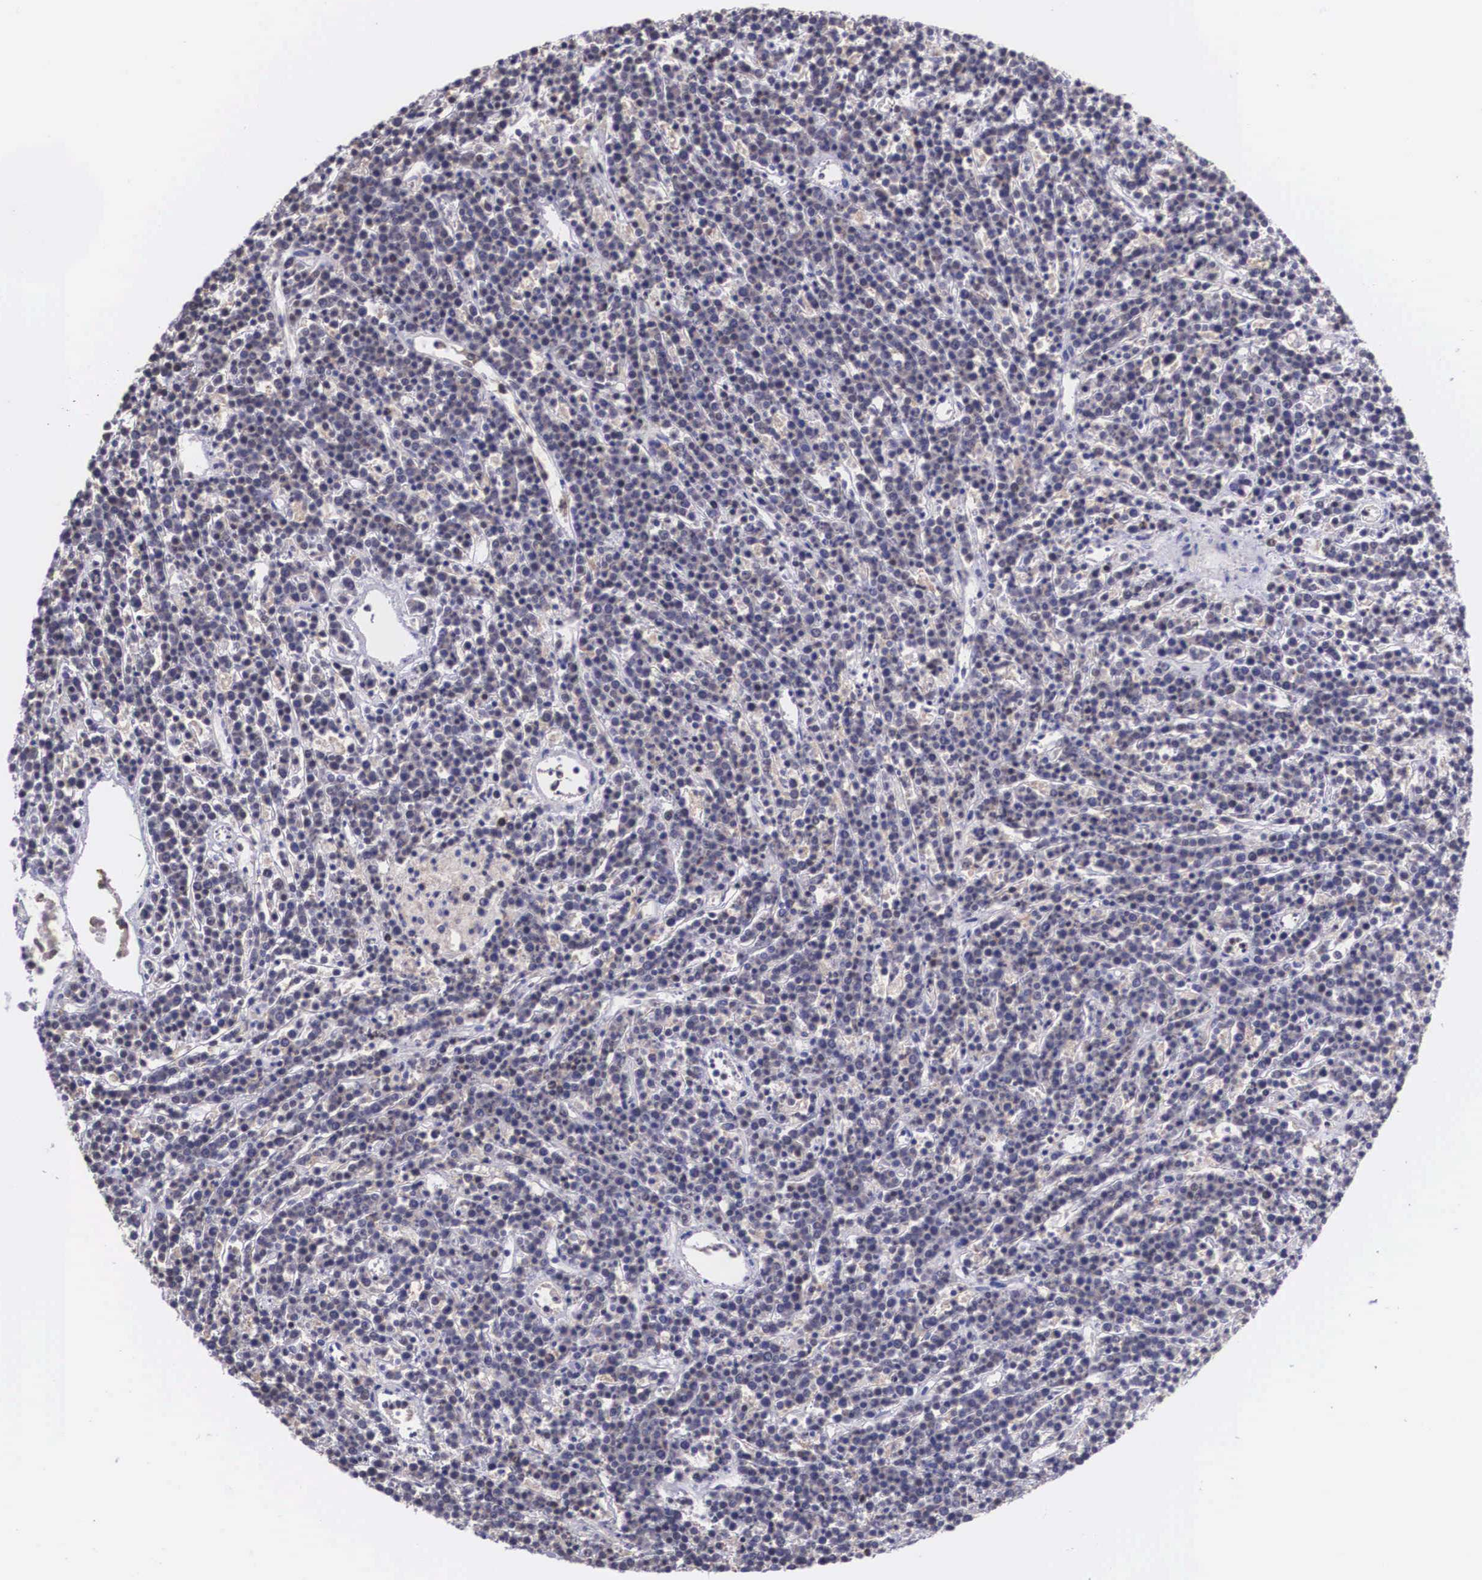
{"staining": {"intensity": "negative", "quantity": "none", "location": "none"}, "tissue": "lymphoma", "cell_type": "Tumor cells", "image_type": "cancer", "snomed": [{"axis": "morphology", "description": "Malignant lymphoma, non-Hodgkin's type, High grade"}, {"axis": "topography", "description": "Ovary"}], "caption": "IHC micrograph of human lymphoma stained for a protein (brown), which reveals no expression in tumor cells.", "gene": "SLC25A21", "patient": {"sex": "female", "age": 56}}